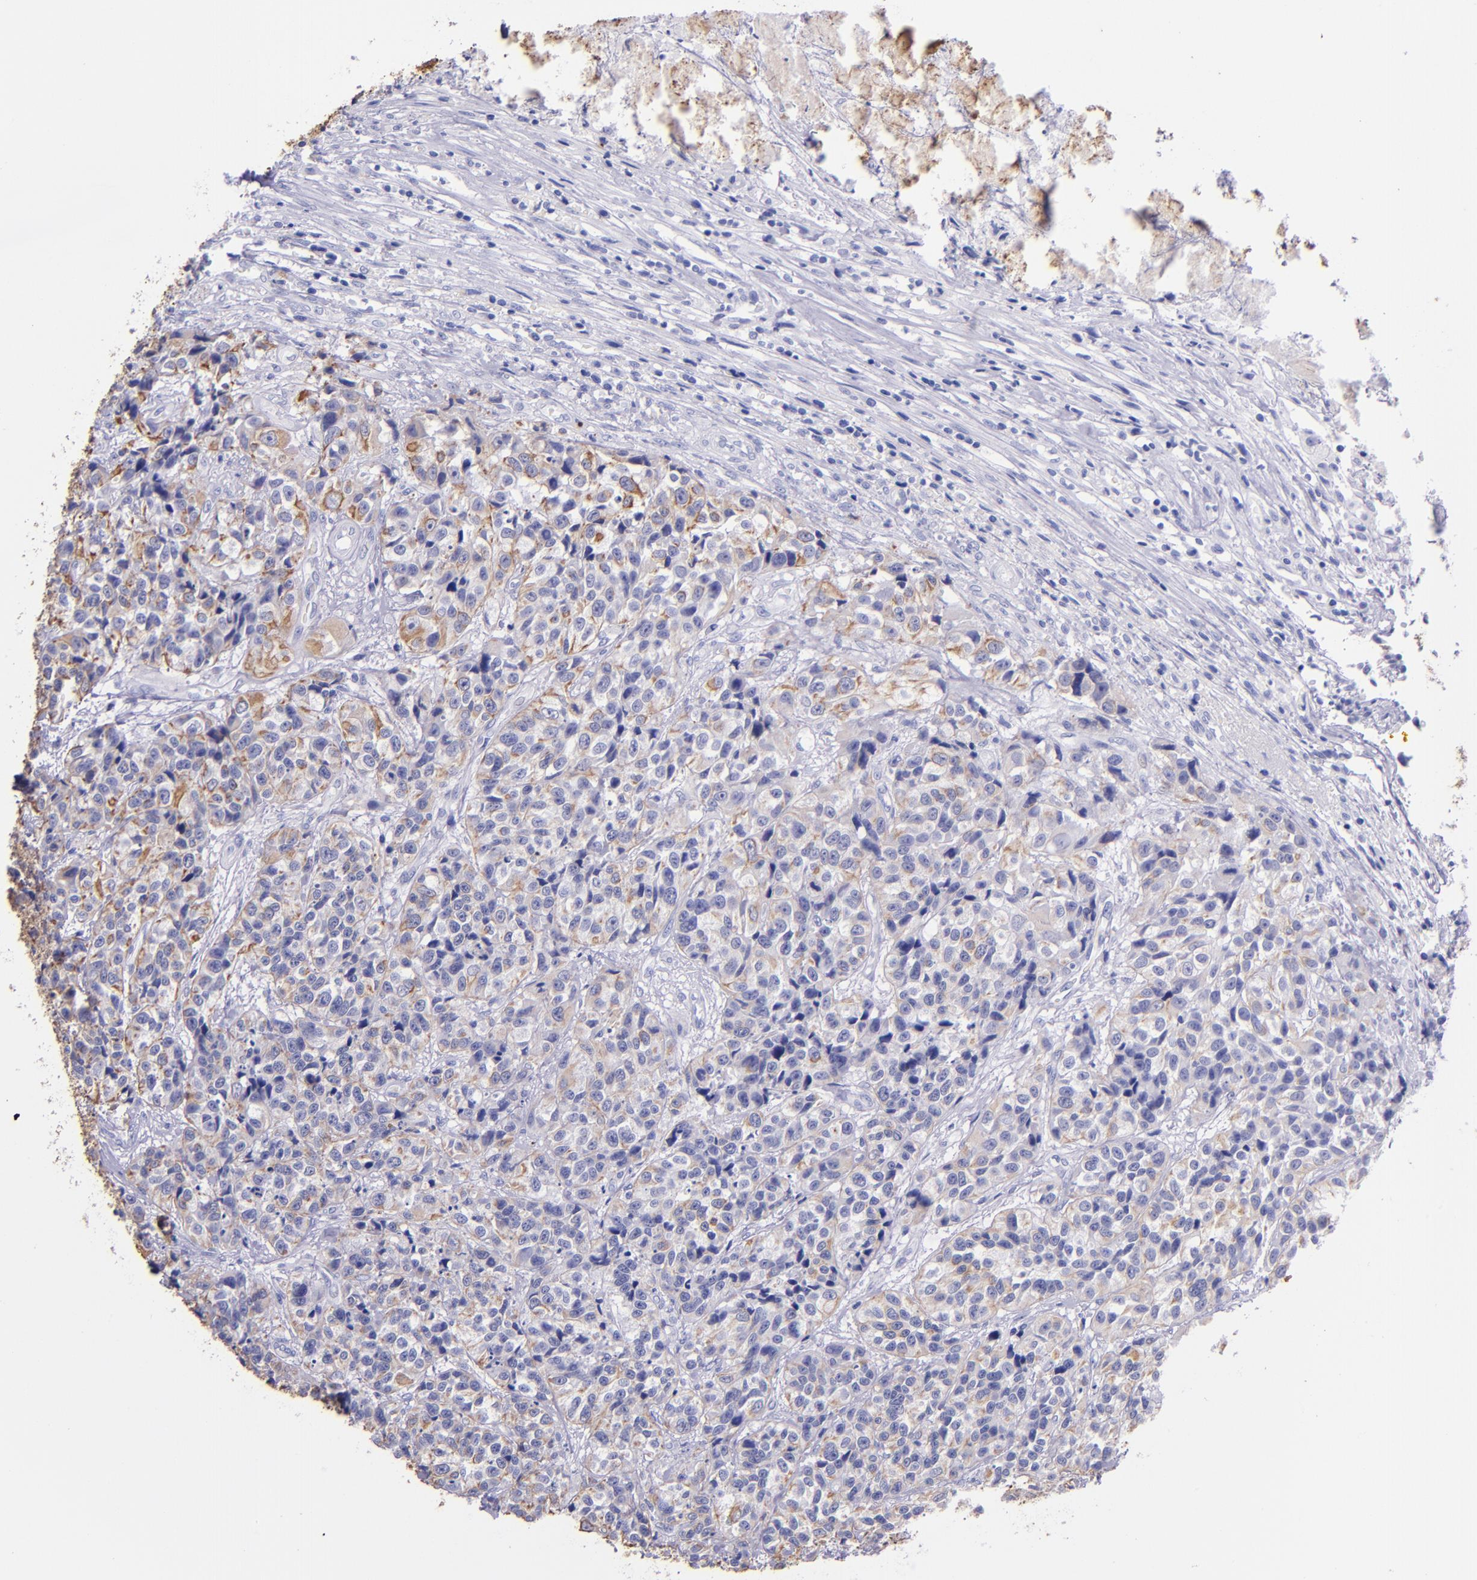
{"staining": {"intensity": "negative", "quantity": "none", "location": "none"}, "tissue": "urothelial cancer", "cell_type": "Tumor cells", "image_type": "cancer", "snomed": [{"axis": "morphology", "description": "Urothelial carcinoma, High grade"}, {"axis": "topography", "description": "Urinary bladder"}], "caption": "This is an immunohistochemistry histopathology image of urothelial carcinoma (high-grade). There is no staining in tumor cells.", "gene": "KRT4", "patient": {"sex": "female", "age": 81}}